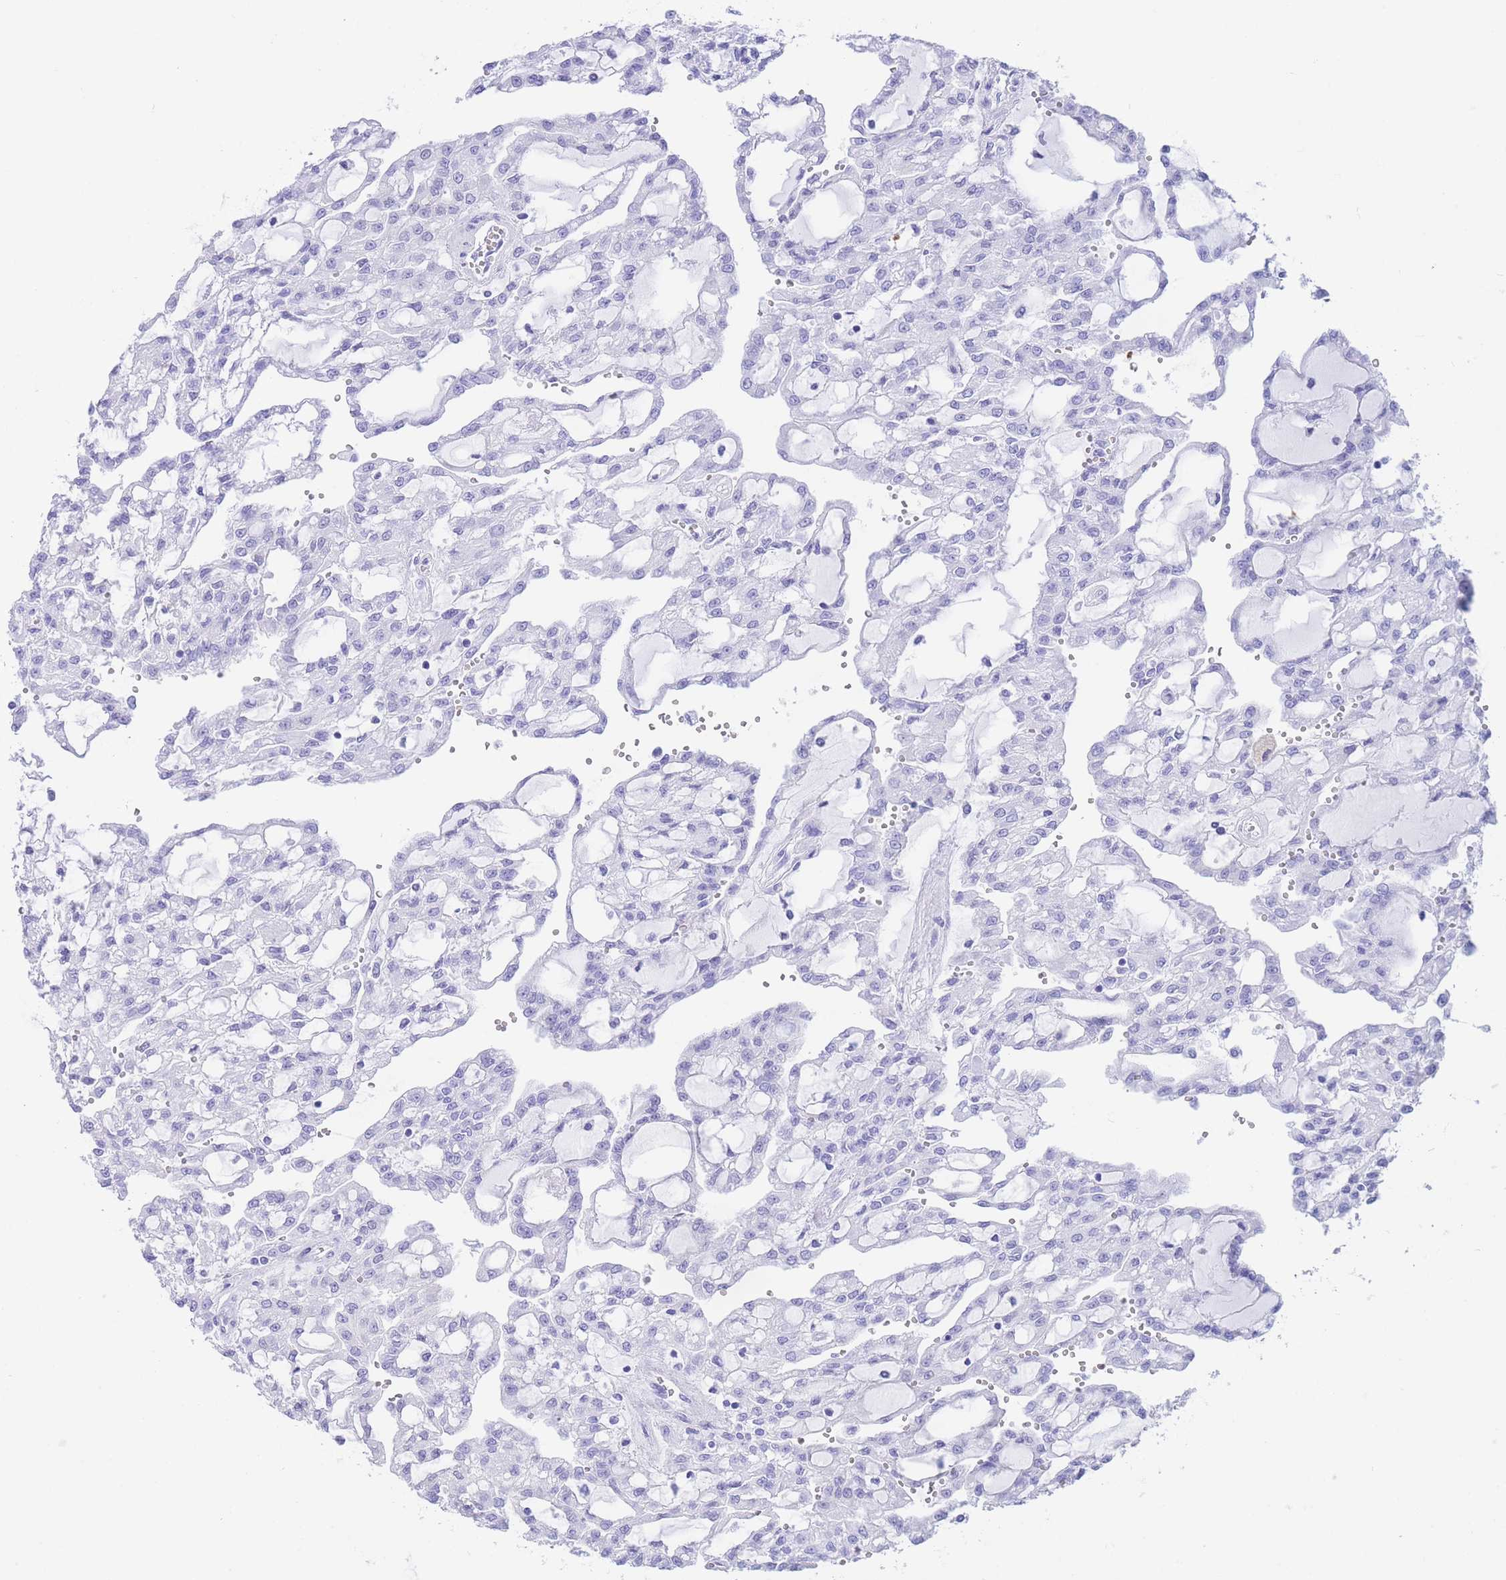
{"staining": {"intensity": "negative", "quantity": "none", "location": "none"}, "tissue": "renal cancer", "cell_type": "Tumor cells", "image_type": "cancer", "snomed": [{"axis": "morphology", "description": "Adenocarcinoma, NOS"}, {"axis": "topography", "description": "Kidney"}], "caption": "Immunohistochemistry (IHC) histopathology image of renal cancer stained for a protein (brown), which shows no positivity in tumor cells.", "gene": "SLCO1B3", "patient": {"sex": "male", "age": 63}}